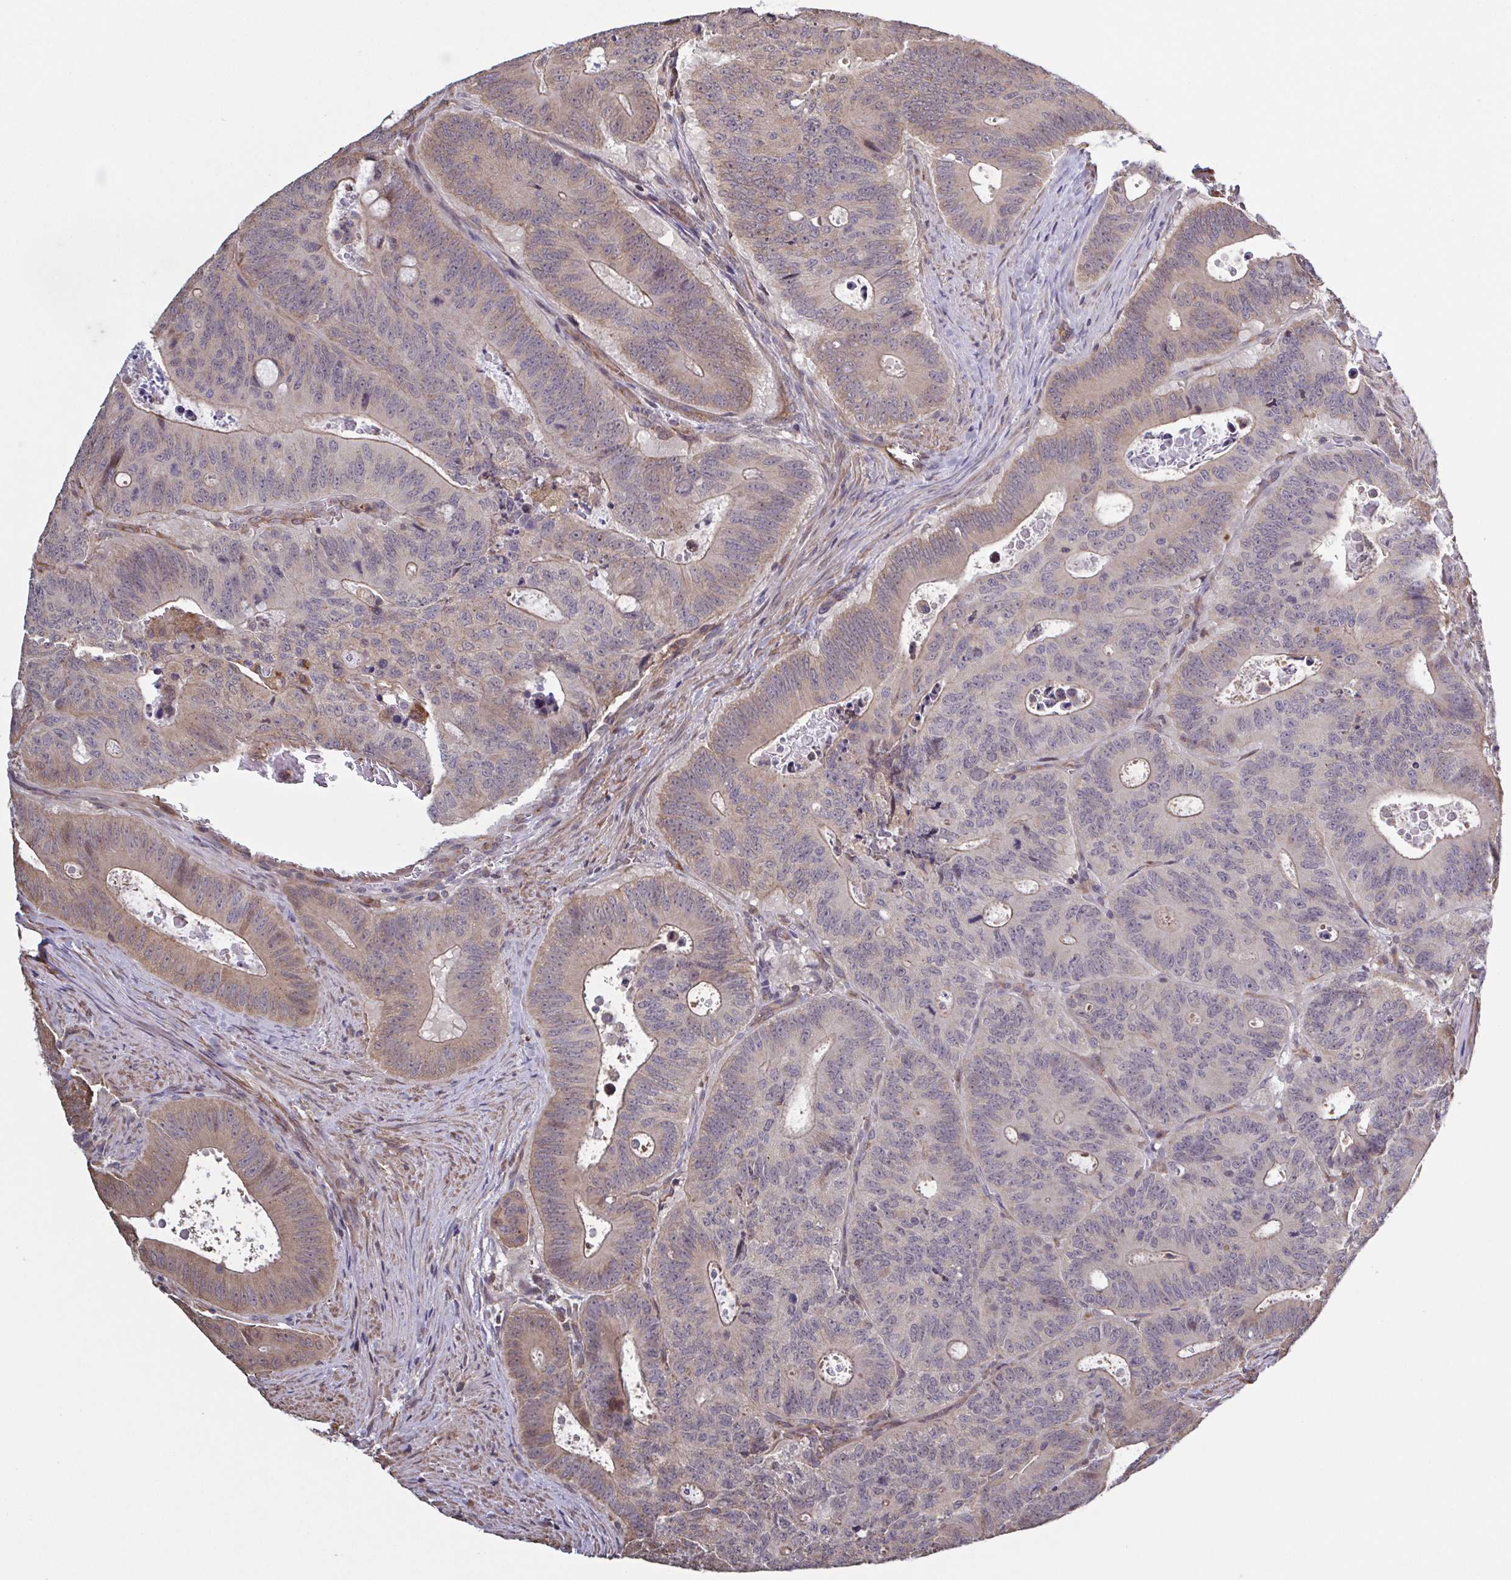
{"staining": {"intensity": "weak", "quantity": "<25%", "location": "cytoplasmic/membranous"}, "tissue": "colorectal cancer", "cell_type": "Tumor cells", "image_type": "cancer", "snomed": [{"axis": "morphology", "description": "Adenocarcinoma, NOS"}, {"axis": "topography", "description": "Colon"}], "caption": "Colorectal cancer (adenocarcinoma) was stained to show a protein in brown. There is no significant staining in tumor cells. (DAB (3,3'-diaminobenzidine) IHC visualized using brightfield microscopy, high magnification).", "gene": "ZNF200", "patient": {"sex": "male", "age": 62}}